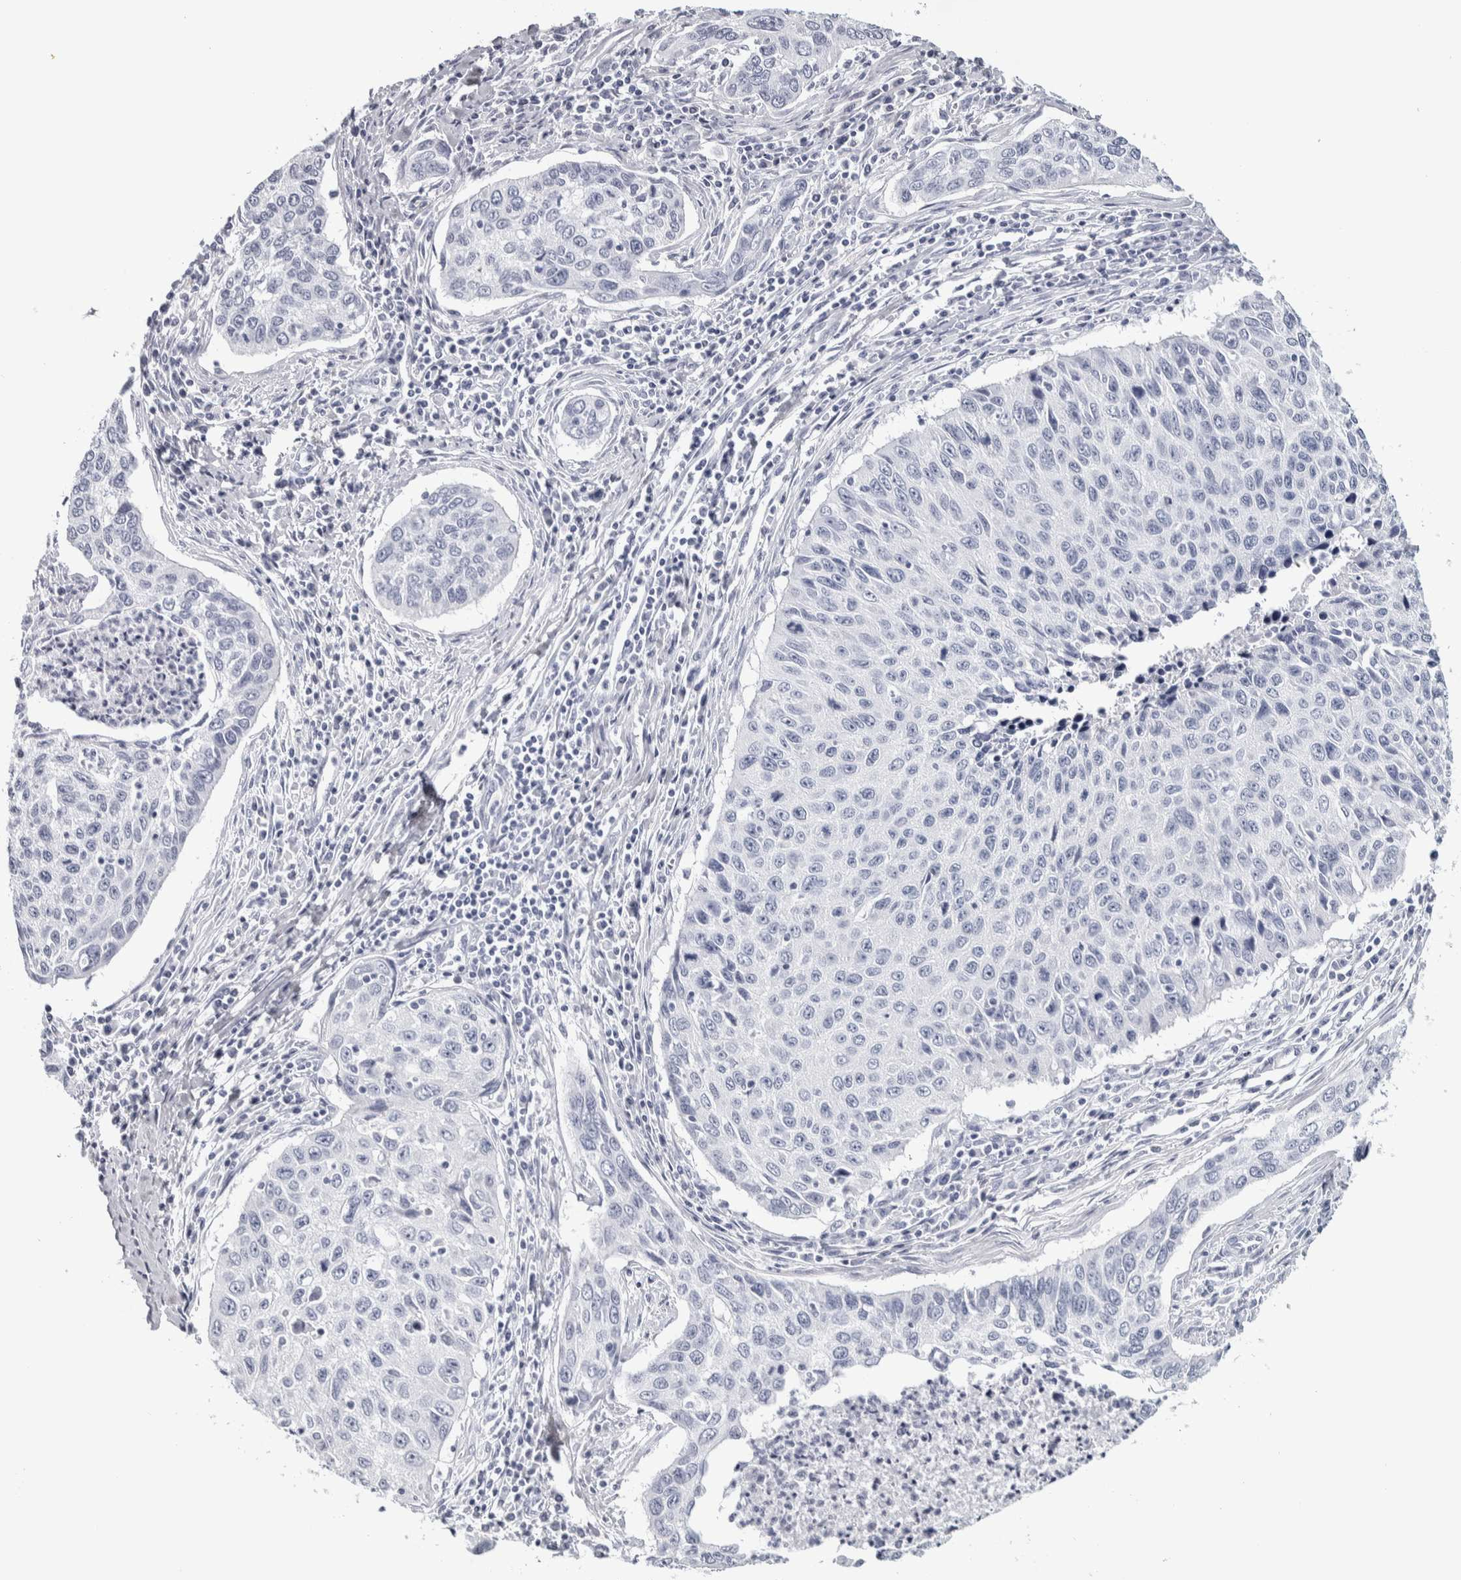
{"staining": {"intensity": "negative", "quantity": "none", "location": "none"}, "tissue": "cervical cancer", "cell_type": "Tumor cells", "image_type": "cancer", "snomed": [{"axis": "morphology", "description": "Squamous cell carcinoma, NOS"}, {"axis": "topography", "description": "Cervix"}], "caption": "This is an immunohistochemistry (IHC) image of squamous cell carcinoma (cervical). There is no expression in tumor cells.", "gene": "NECAB1", "patient": {"sex": "female", "age": 53}}